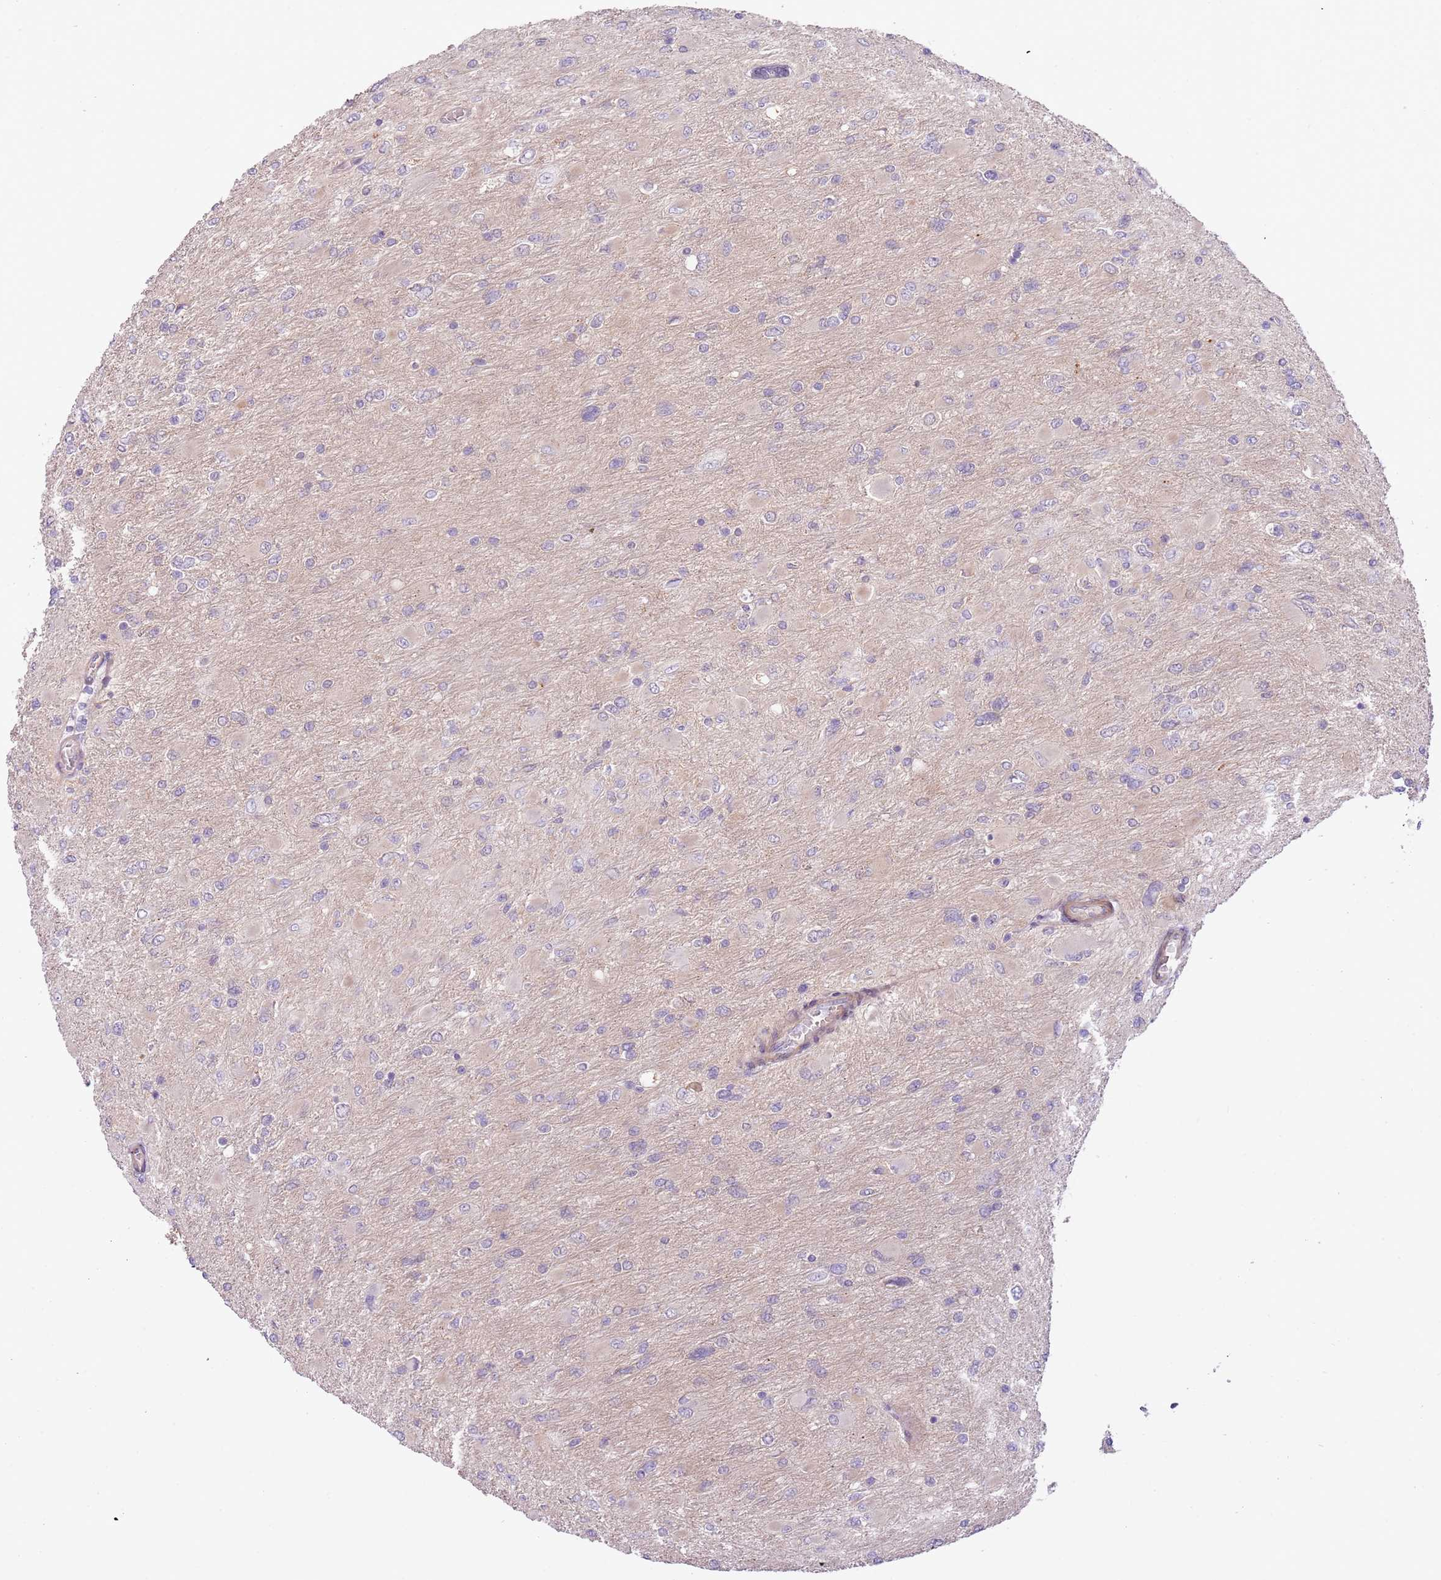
{"staining": {"intensity": "negative", "quantity": "none", "location": "none"}, "tissue": "glioma", "cell_type": "Tumor cells", "image_type": "cancer", "snomed": [{"axis": "morphology", "description": "Glioma, malignant, High grade"}, {"axis": "topography", "description": "Cerebral cortex"}], "caption": "Protein analysis of high-grade glioma (malignant) reveals no significant staining in tumor cells.", "gene": "MRO", "patient": {"sex": "female", "age": 36}}